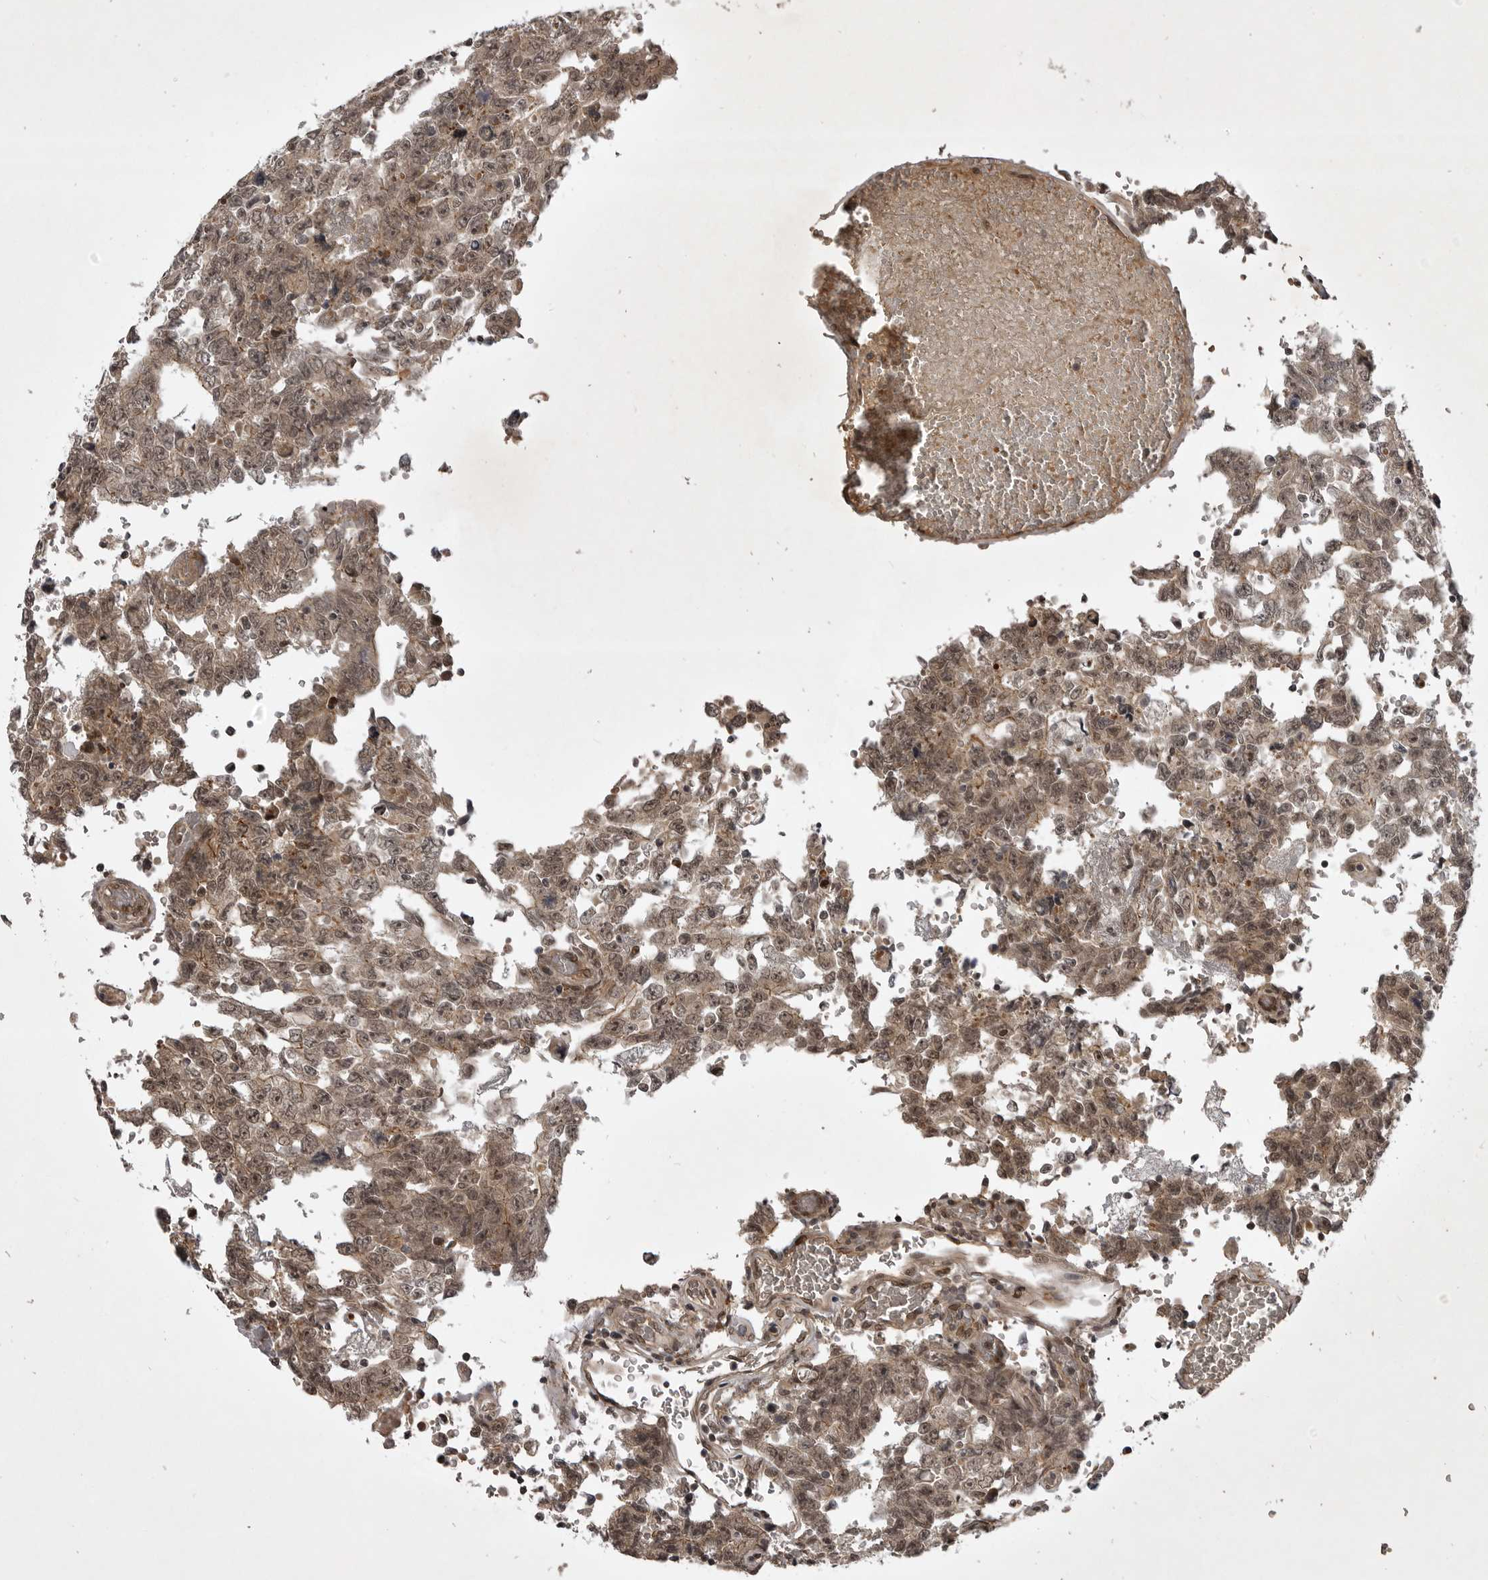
{"staining": {"intensity": "moderate", "quantity": ">75%", "location": "cytoplasmic/membranous,nuclear"}, "tissue": "testis cancer", "cell_type": "Tumor cells", "image_type": "cancer", "snomed": [{"axis": "morphology", "description": "Carcinoma, Embryonal, NOS"}, {"axis": "topography", "description": "Testis"}], "caption": "Protein staining of embryonal carcinoma (testis) tissue displays moderate cytoplasmic/membranous and nuclear expression in about >75% of tumor cells.", "gene": "SNX16", "patient": {"sex": "male", "age": 26}}